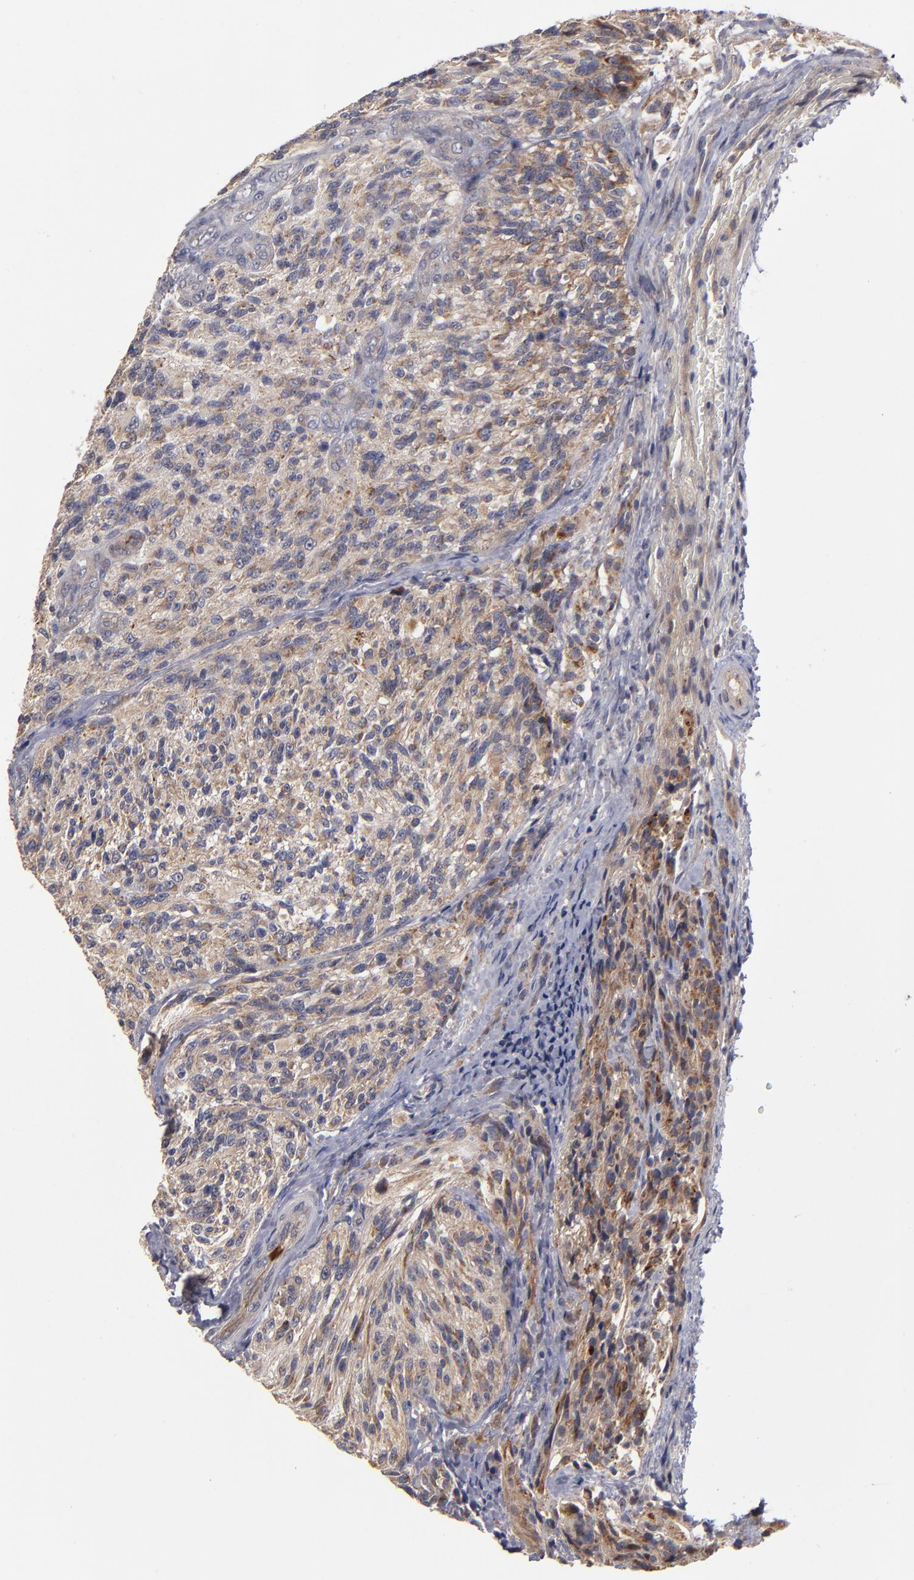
{"staining": {"intensity": "moderate", "quantity": ">75%", "location": "cytoplasmic/membranous"}, "tissue": "glioma", "cell_type": "Tumor cells", "image_type": "cancer", "snomed": [{"axis": "morphology", "description": "Normal tissue, NOS"}, {"axis": "morphology", "description": "Glioma, malignant, High grade"}, {"axis": "topography", "description": "Cerebral cortex"}], "caption": "Brown immunohistochemical staining in malignant high-grade glioma displays moderate cytoplasmic/membranous positivity in about >75% of tumor cells.", "gene": "EXD2", "patient": {"sex": "male", "age": 56}}